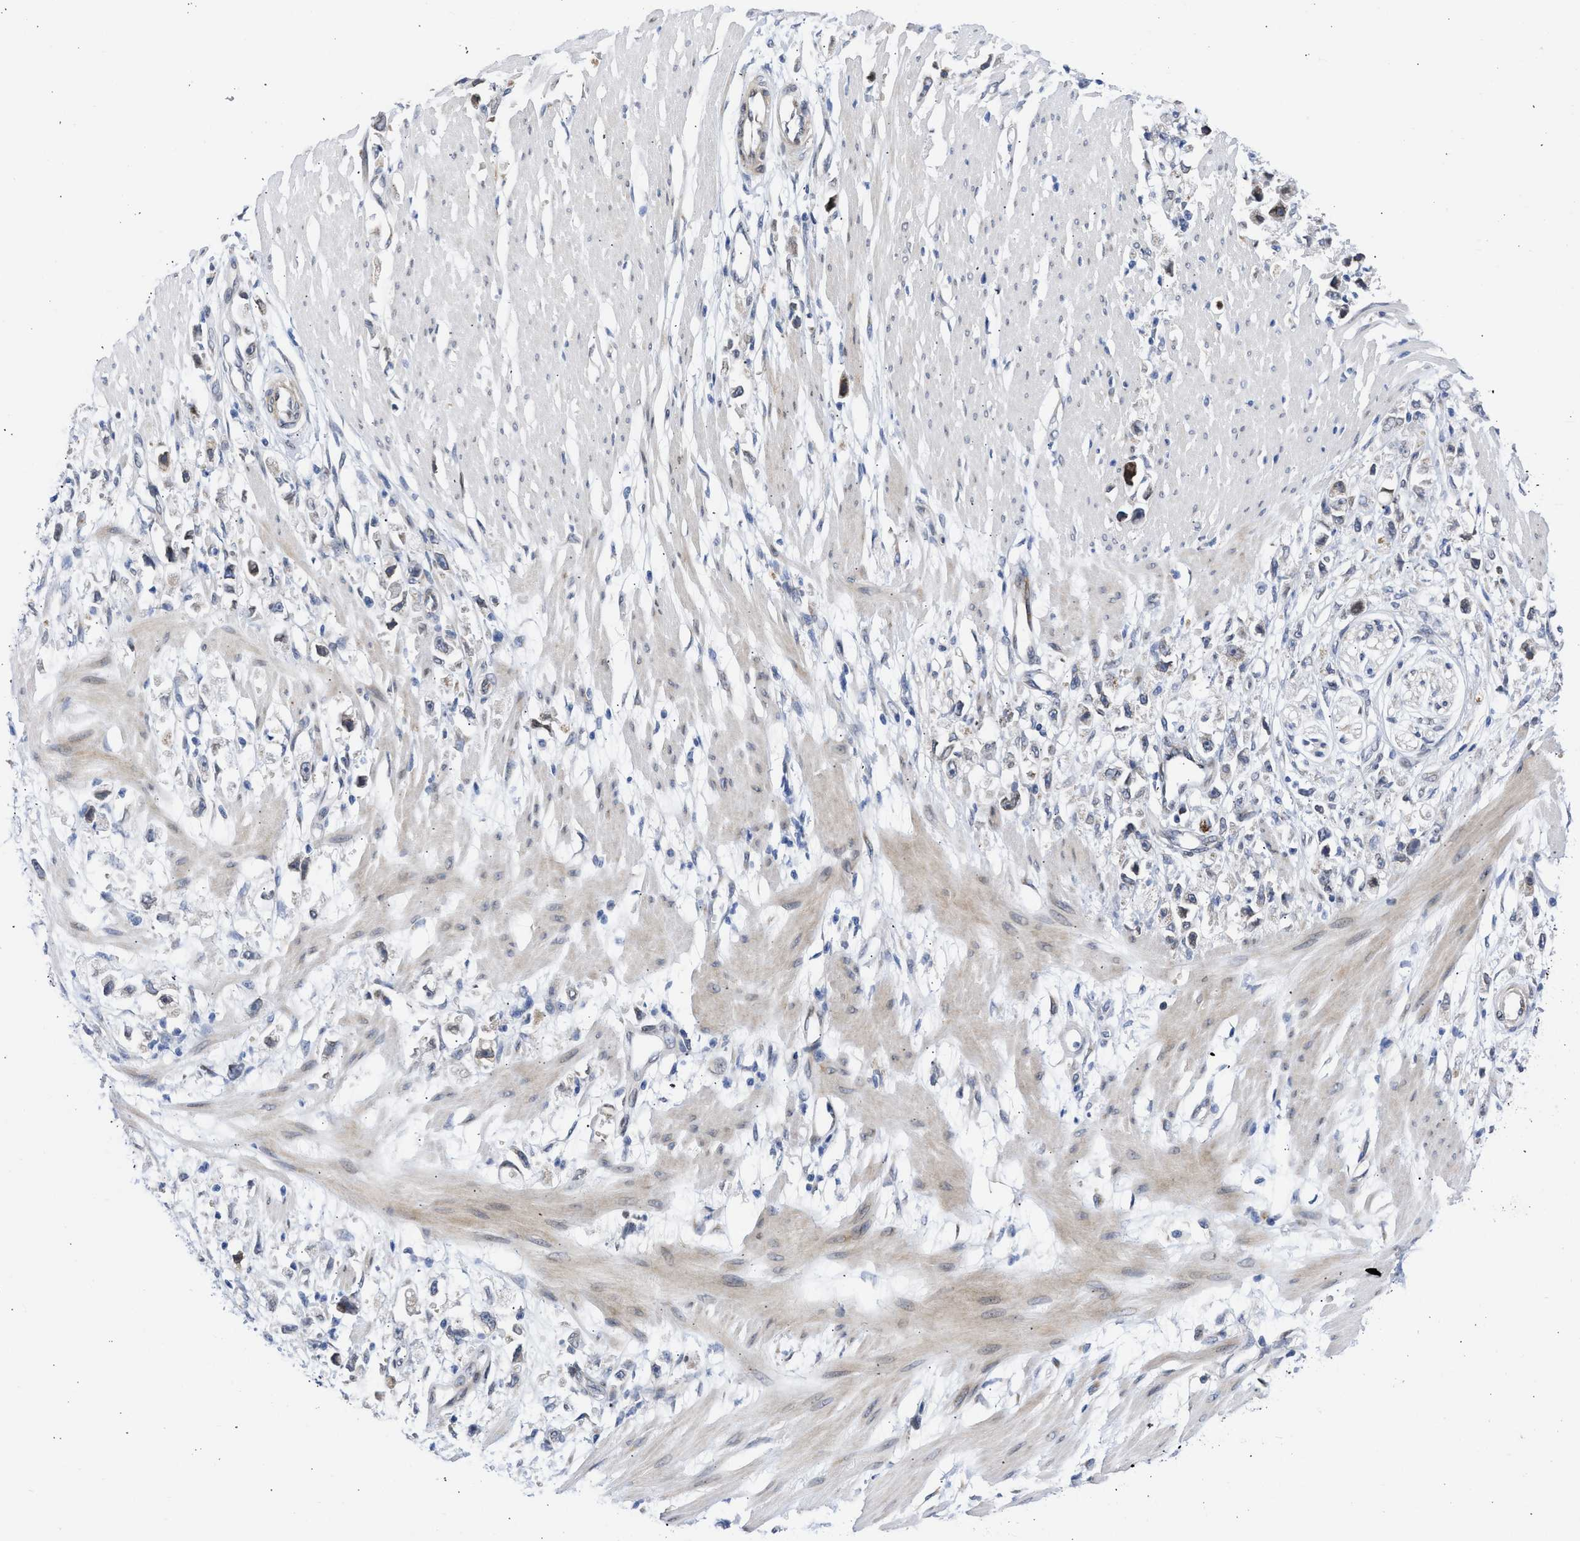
{"staining": {"intensity": "weak", "quantity": "<25%", "location": "cytoplasmic/membranous"}, "tissue": "stomach cancer", "cell_type": "Tumor cells", "image_type": "cancer", "snomed": [{"axis": "morphology", "description": "Adenocarcinoma, NOS"}, {"axis": "topography", "description": "Stomach"}], "caption": "IHC photomicrograph of neoplastic tissue: stomach adenocarcinoma stained with DAB (3,3'-diaminobenzidine) exhibits no significant protein staining in tumor cells.", "gene": "NUP35", "patient": {"sex": "female", "age": 59}}